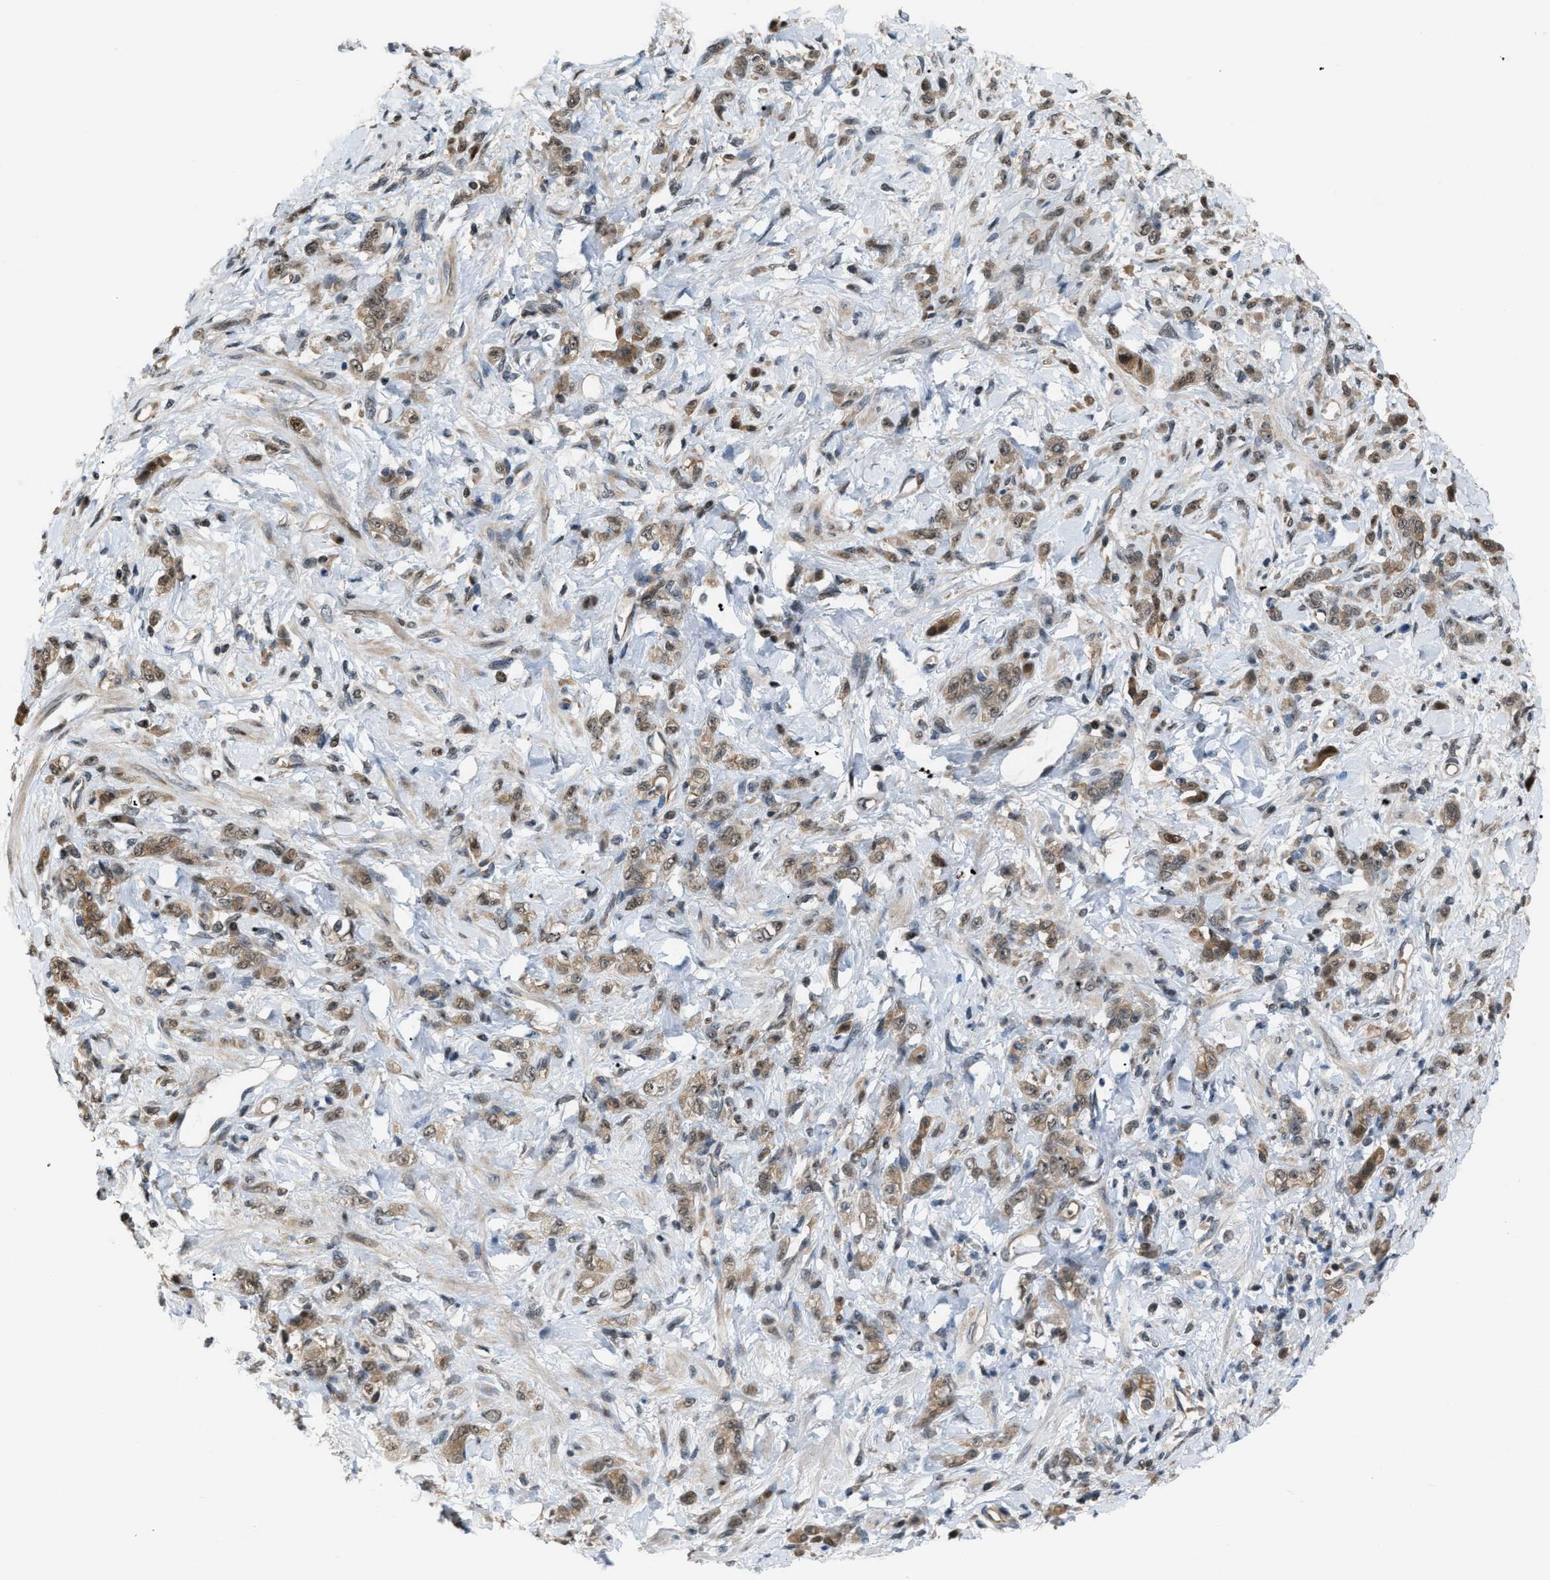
{"staining": {"intensity": "weak", "quantity": ">75%", "location": "cytoplasmic/membranous,nuclear"}, "tissue": "stomach cancer", "cell_type": "Tumor cells", "image_type": "cancer", "snomed": [{"axis": "morphology", "description": "Normal tissue, NOS"}, {"axis": "morphology", "description": "Adenocarcinoma, NOS"}, {"axis": "topography", "description": "Stomach"}], "caption": "IHC (DAB (3,3'-diaminobenzidine)) staining of human stomach cancer (adenocarcinoma) reveals weak cytoplasmic/membranous and nuclear protein staining in about >75% of tumor cells. (brown staining indicates protein expression, while blue staining denotes nuclei).", "gene": "RFFL", "patient": {"sex": "male", "age": 82}}